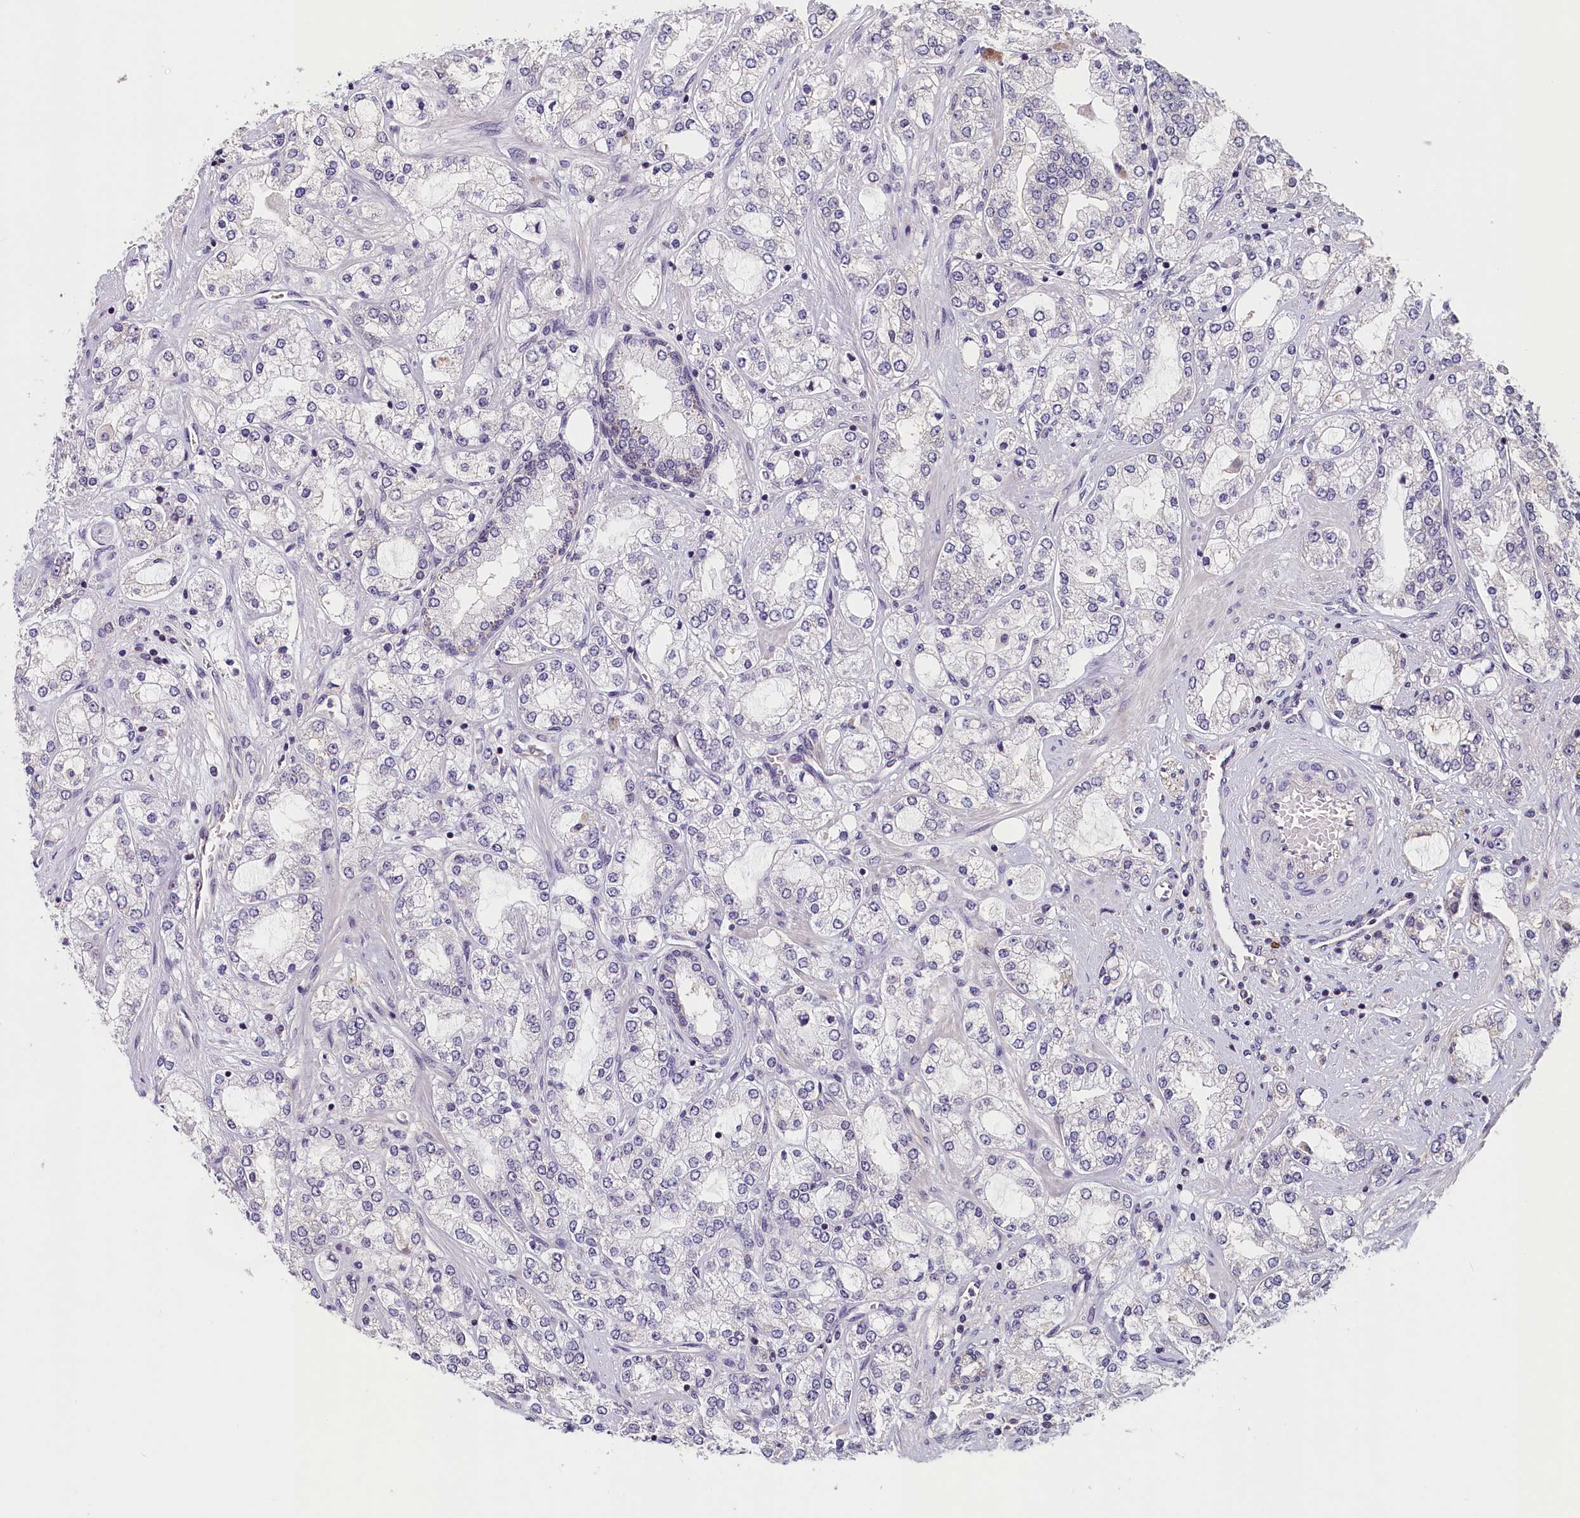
{"staining": {"intensity": "negative", "quantity": "none", "location": "none"}, "tissue": "prostate cancer", "cell_type": "Tumor cells", "image_type": "cancer", "snomed": [{"axis": "morphology", "description": "Adenocarcinoma, High grade"}, {"axis": "topography", "description": "Prostate"}], "caption": "Tumor cells show no significant protein positivity in adenocarcinoma (high-grade) (prostate).", "gene": "TMEM116", "patient": {"sex": "male", "age": 64}}